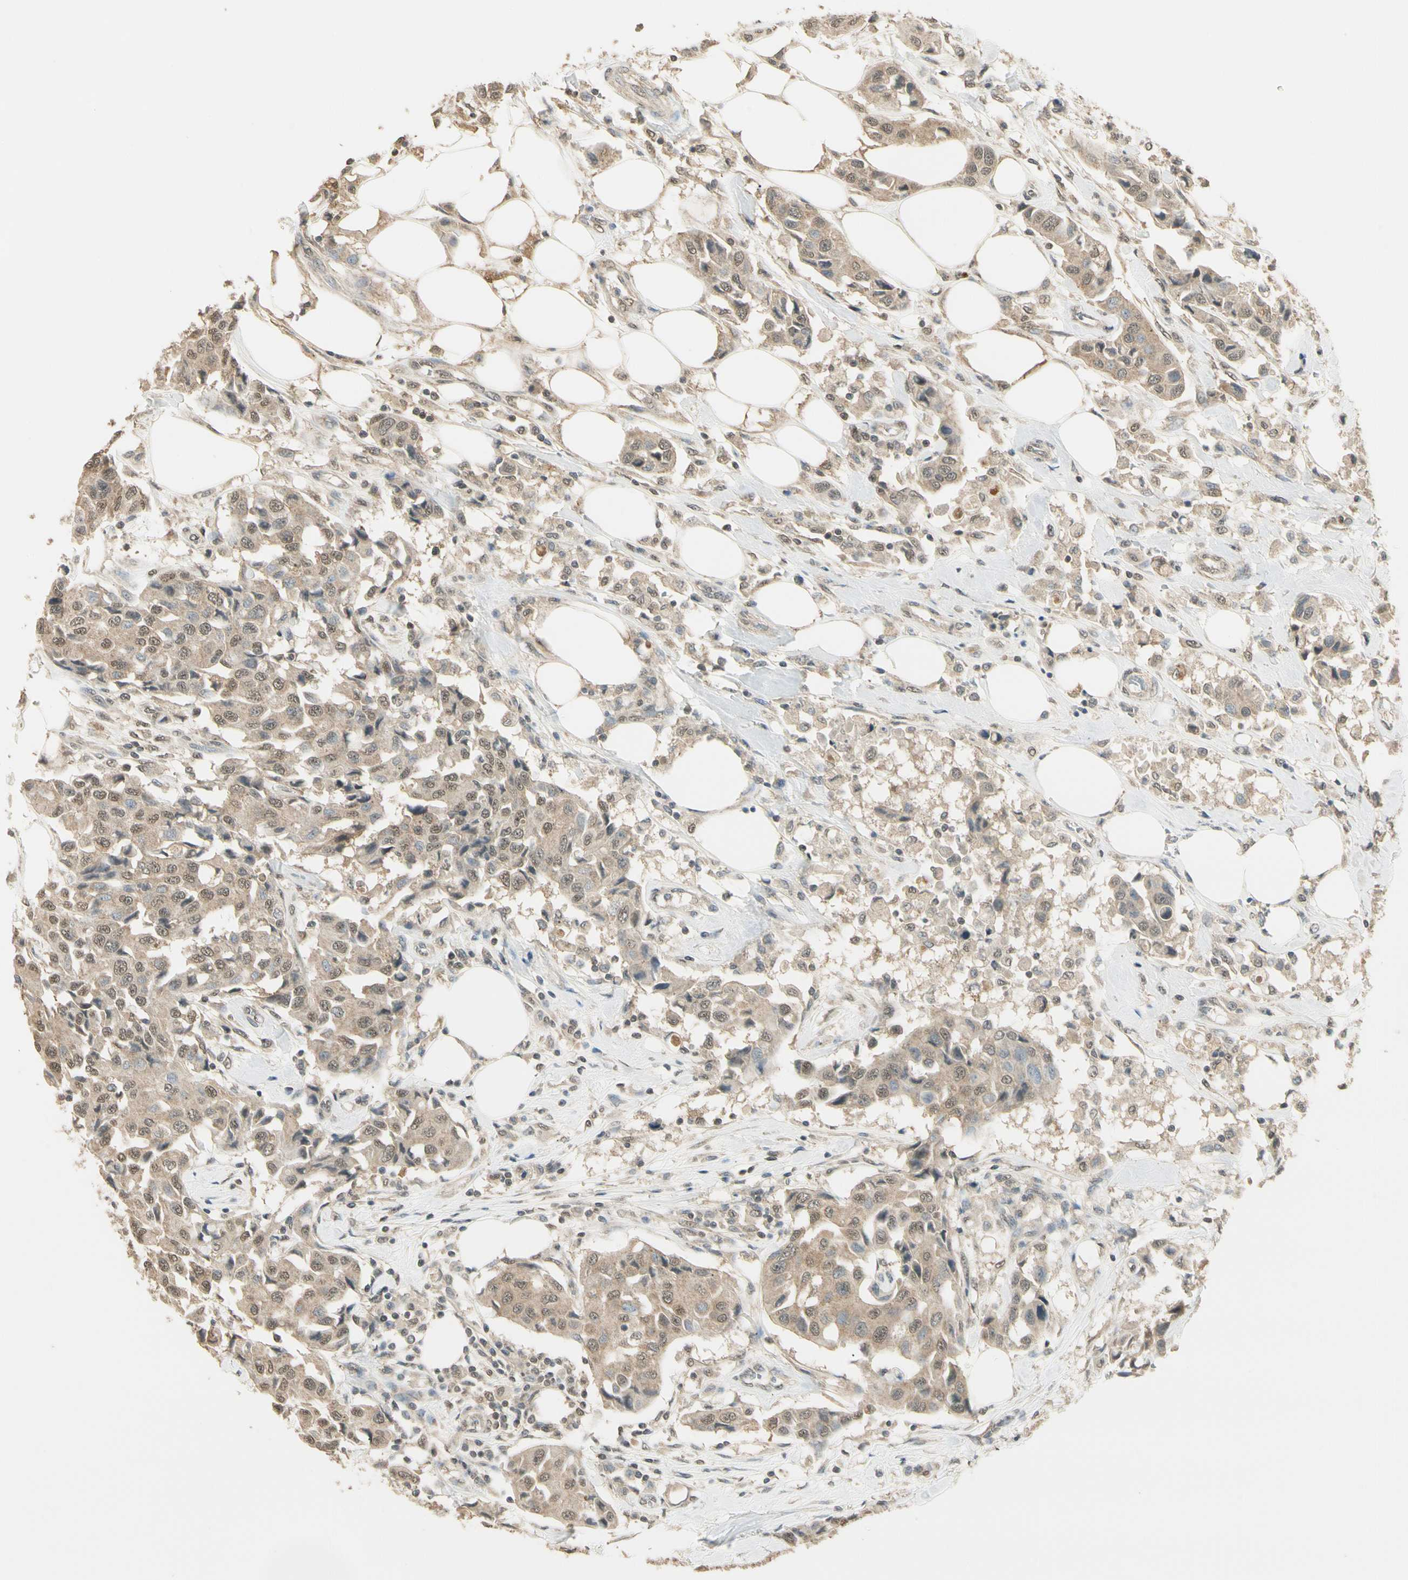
{"staining": {"intensity": "weak", "quantity": ">75%", "location": "cytoplasmic/membranous"}, "tissue": "breast cancer", "cell_type": "Tumor cells", "image_type": "cancer", "snomed": [{"axis": "morphology", "description": "Duct carcinoma"}, {"axis": "topography", "description": "Breast"}], "caption": "This image shows immunohistochemistry staining of invasive ductal carcinoma (breast), with low weak cytoplasmic/membranous staining in approximately >75% of tumor cells.", "gene": "SGCA", "patient": {"sex": "female", "age": 80}}